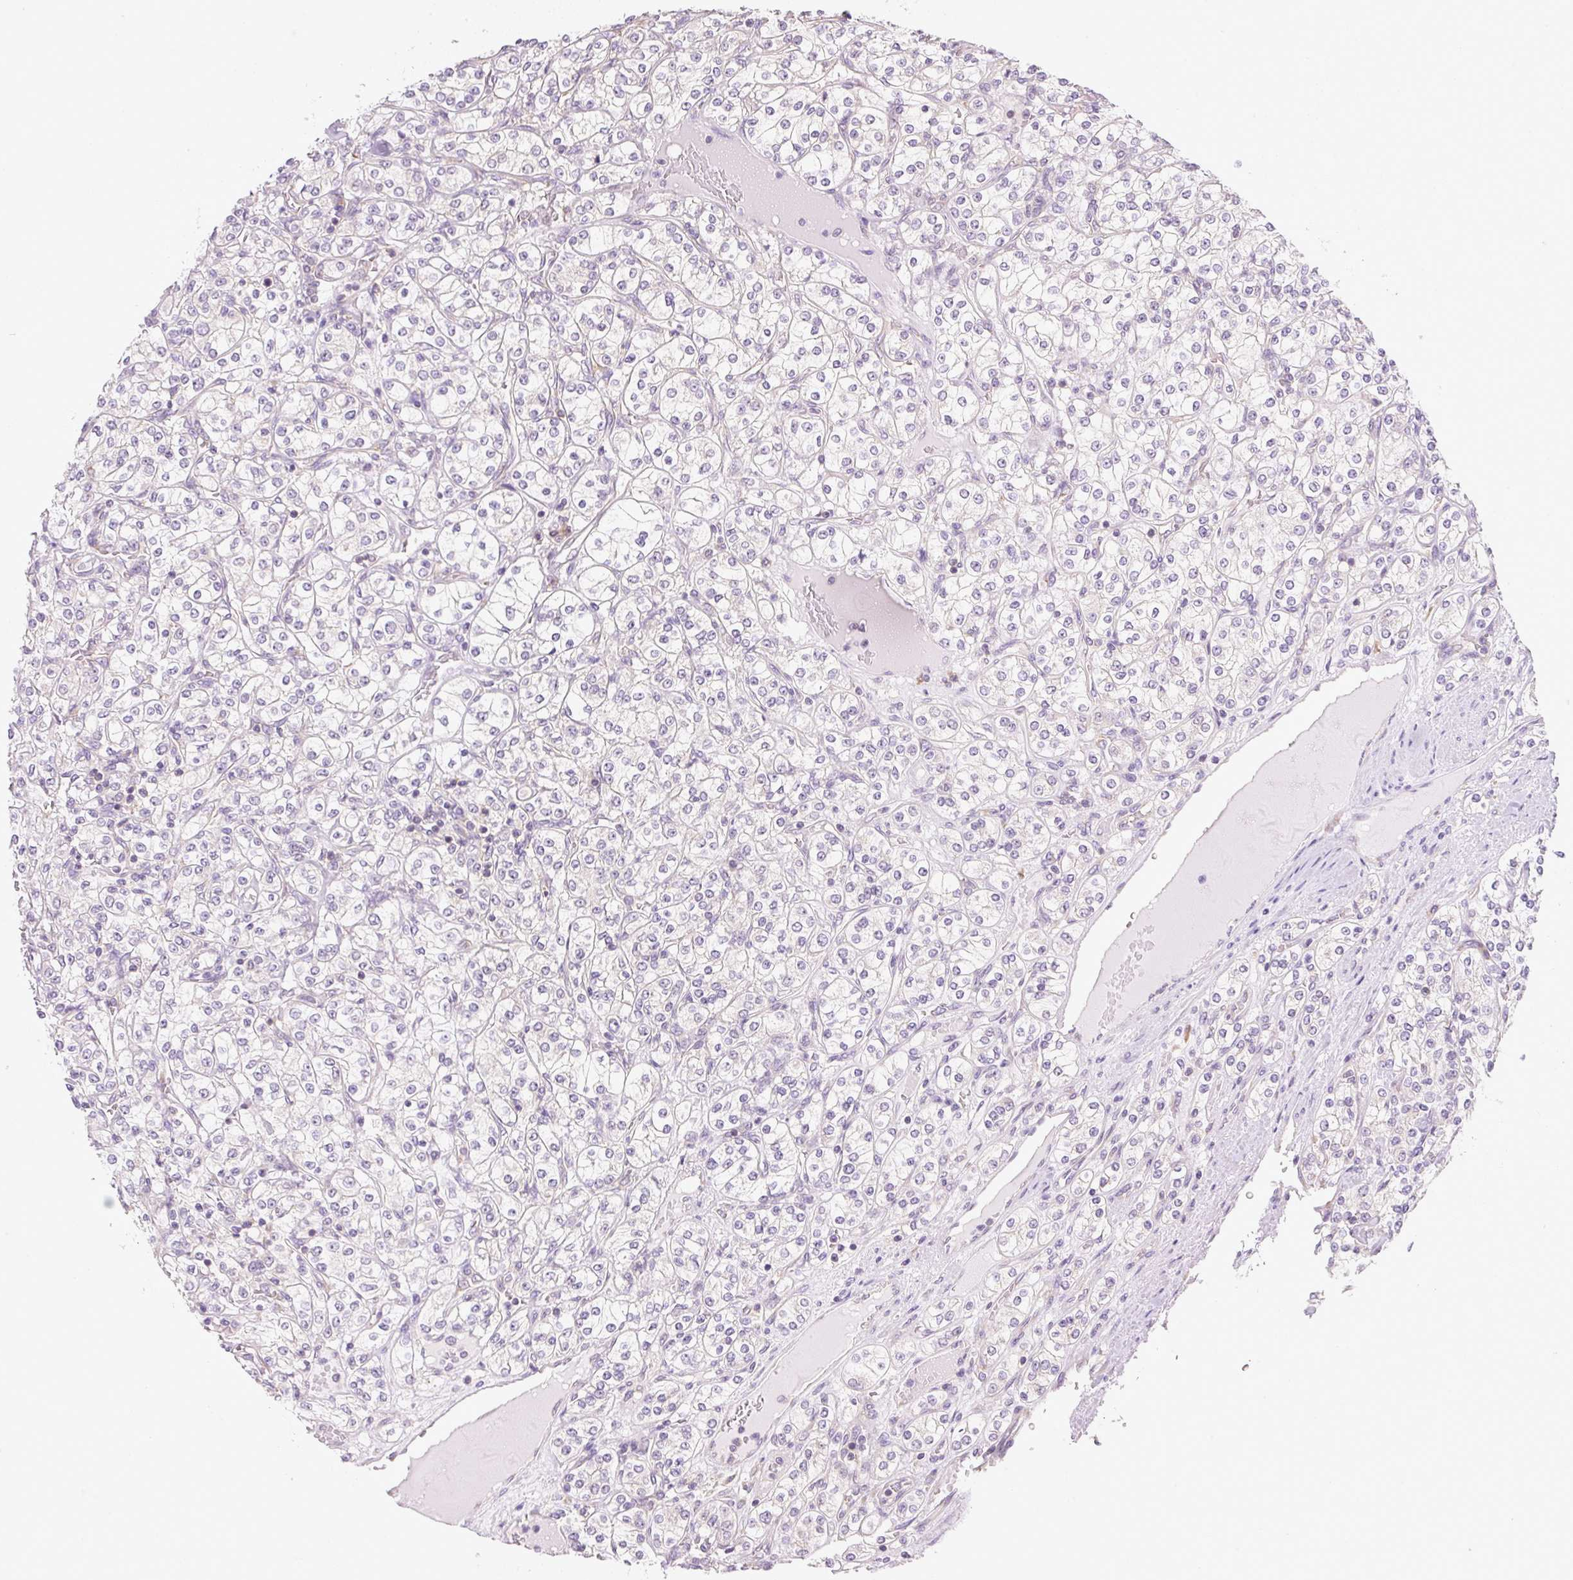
{"staining": {"intensity": "negative", "quantity": "none", "location": "none"}, "tissue": "renal cancer", "cell_type": "Tumor cells", "image_type": "cancer", "snomed": [{"axis": "morphology", "description": "Adenocarcinoma, NOS"}, {"axis": "topography", "description": "Kidney"}], "caption": "Human adenocarcinoma (renal) stained for a protein using immunohistochemistry reveals no expression in tumor cells.", "gene": "RPL18A", "patient": {"sex": "male", "age": 77}}